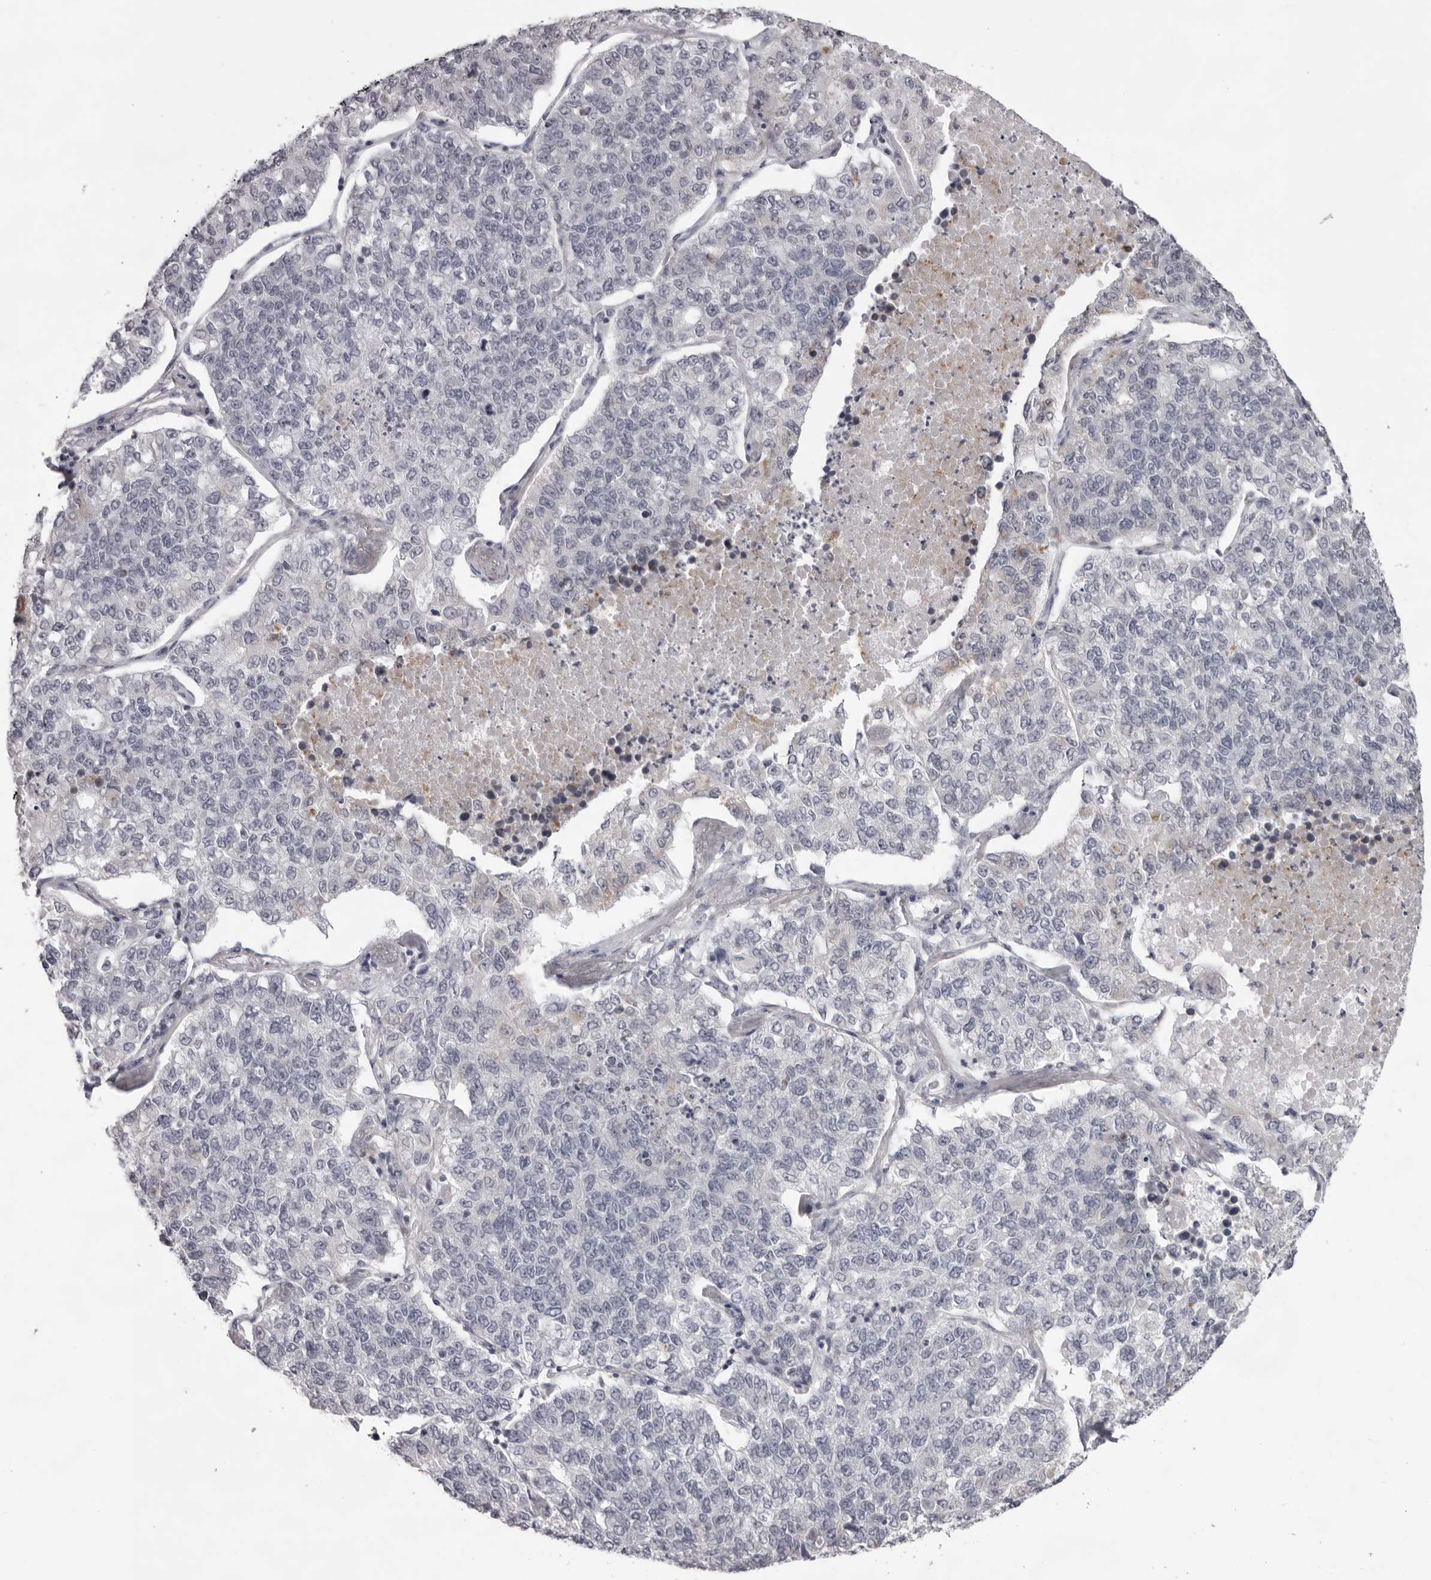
{"staining": {"intensity": "negative", "quantity": "none", "location": "none"}, "tissue": "lung cancer", "cell_type": "Tumor cells", "image_type": "cancer", "snomed": [{"axis": "morphology", "description": "Adenocarcinoma, NOS"}, {"axis": "topography", "description": "Lung"}], "caption": "Human adenocarcinoma (lung) stained for a protein using immunohistochemistry (IHC) exhibits no expression in tumor cells.", "gene": "NUDT18", "patient": {"sex": "male", "age": 49}}